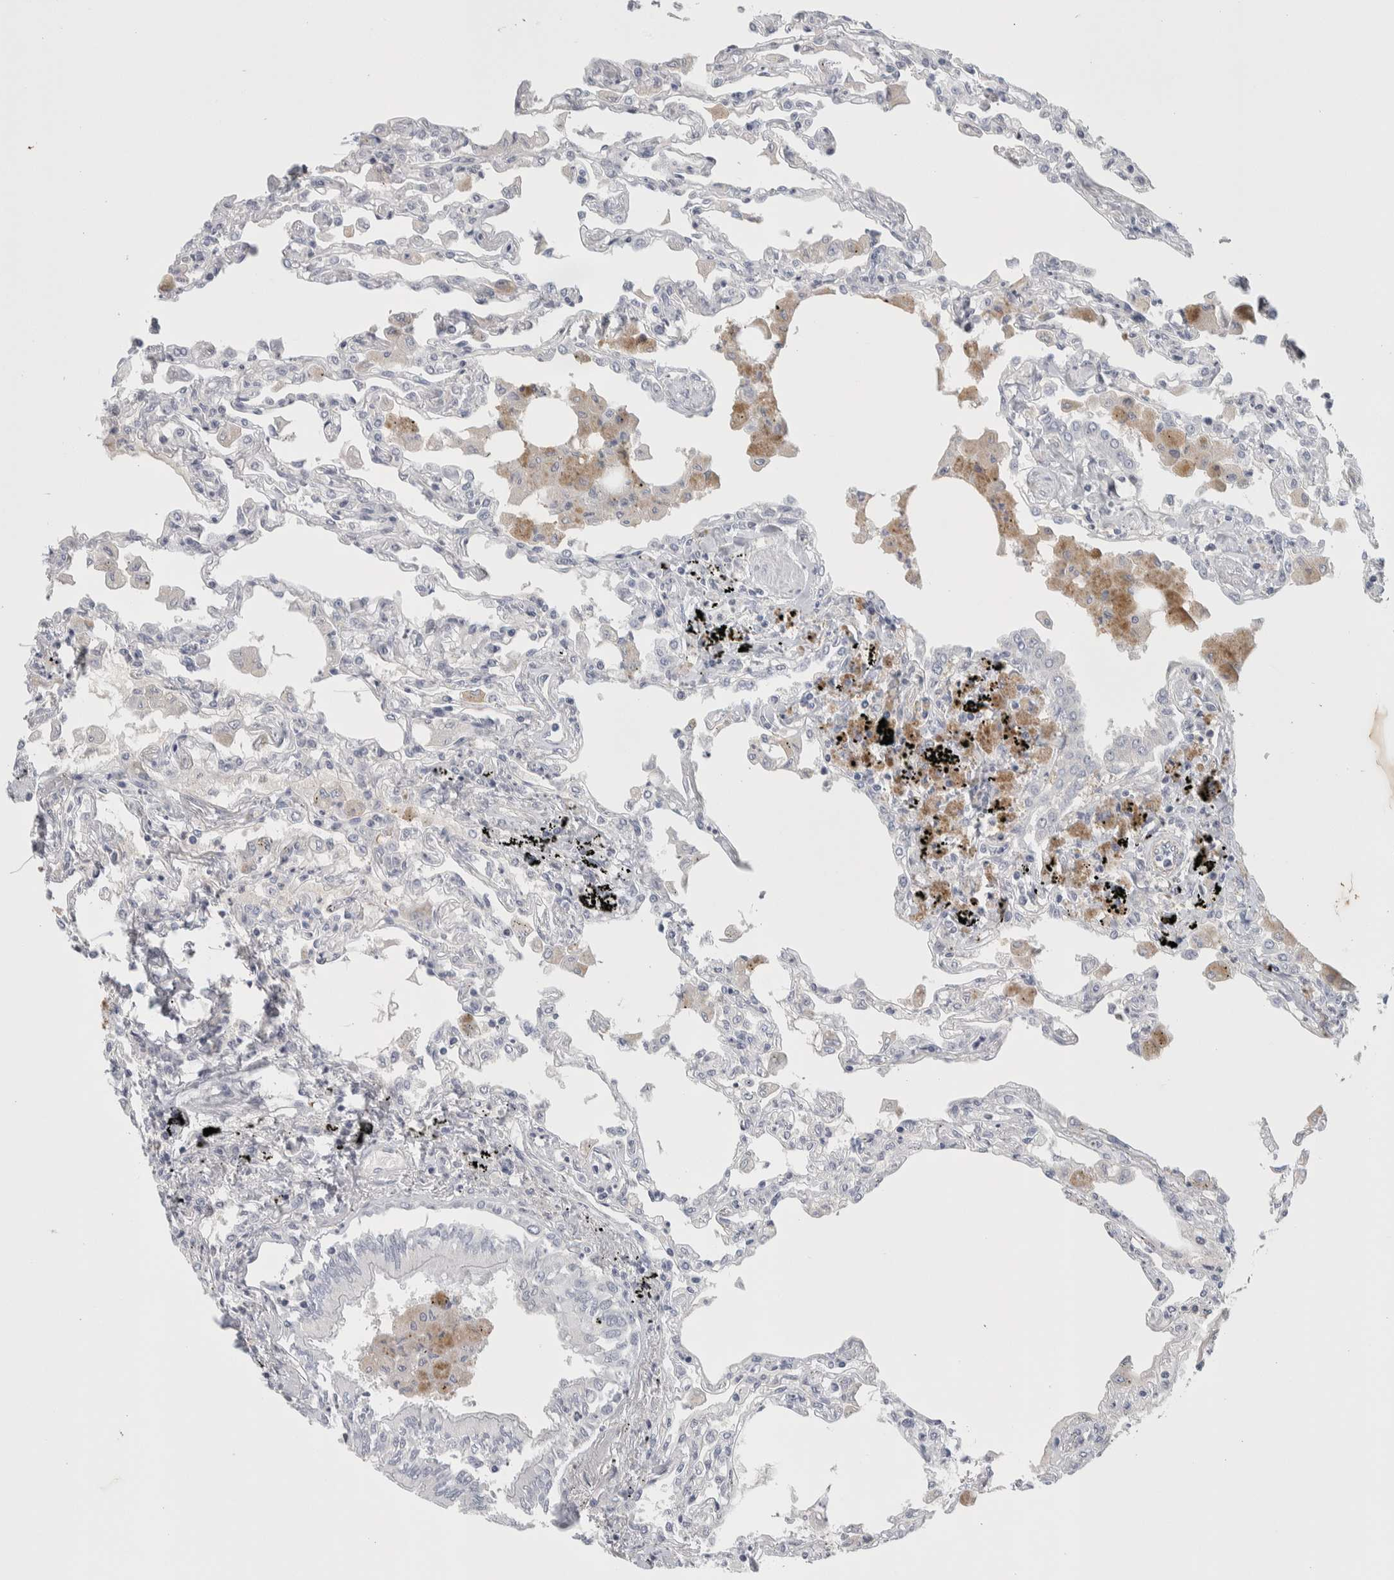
{"staining": {"intensity": "negative", "quantity": "none", "location": "none"}, "tissue": "lung", "cell_type": "Alveolar cells", "image_type": "normal", "snomed": [{"axis": "morphology", "description": "Normal tissue, NOS"}, {"axis": "topography", "description": "Bronchus"}, {"axis": "topography", "description": "Lung"}], "caption": "A histopathology image of lung stained for a protein displays no brown staining in alveolar cells.", "gene": "ZNF862", "patient": {"sex": "female", "age": 49}}